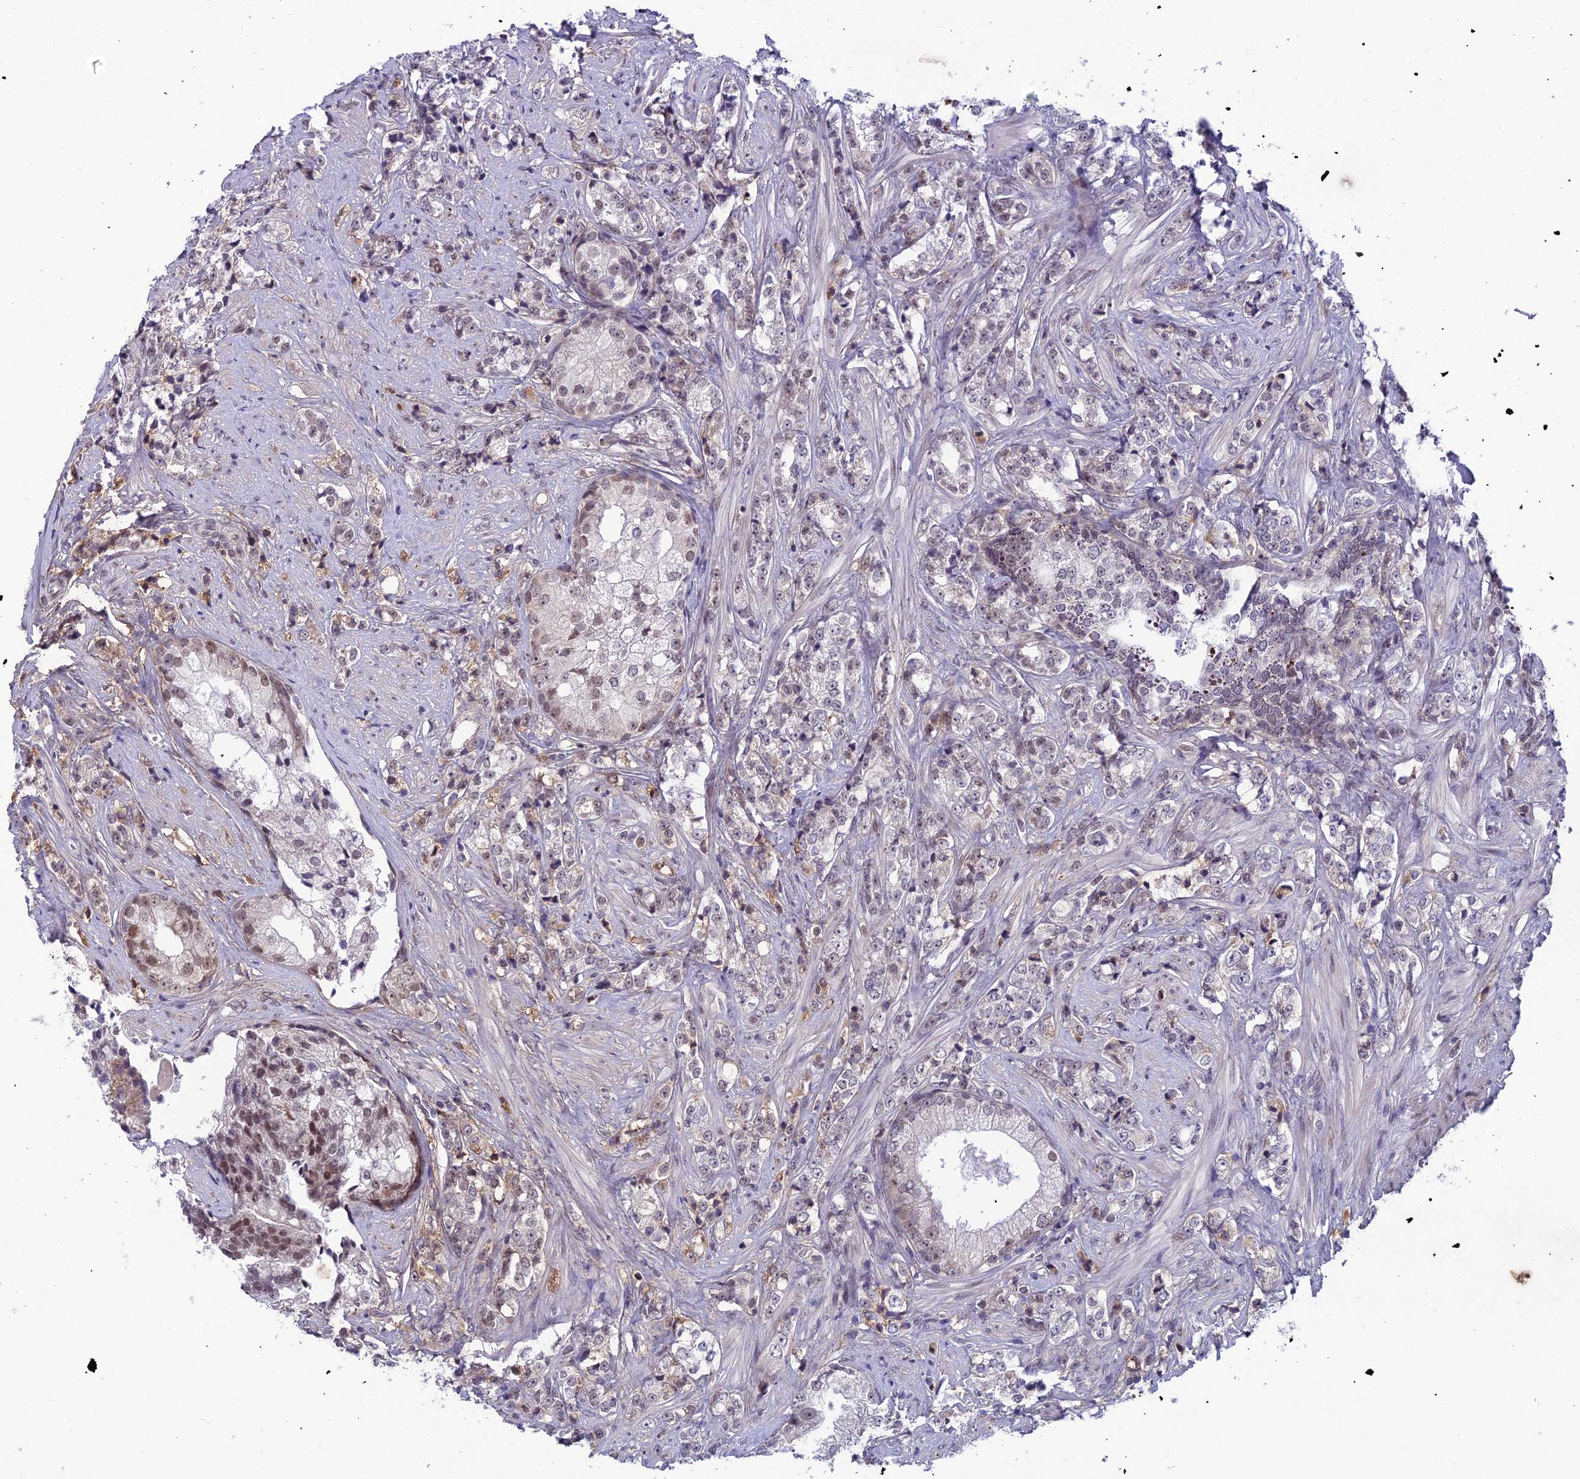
{"staining": {"intensity": "weak", "quantity": "<25%", "location": "cytoplasmic/membranous"}, "tissue": "prostate cancer", "cell_type": "Tumor cells", "image_type": "cancer", "snomed": [{"axis": "morphology", "description": "Adenocarcinoma, High grade"}, {"axis": "topography", "description": "Prostate"}], "caption": "High magnification brightfield microscopy of high-grade adenocarcinoma (prostate) stained with DAB (3,3'-diaminobenzidine) (brown) and counterstained with hematoxylin (blue): tumor cells show no significant staining.", "gene": "FKBPL", "patient": {"sex": "male", "age": 69}}